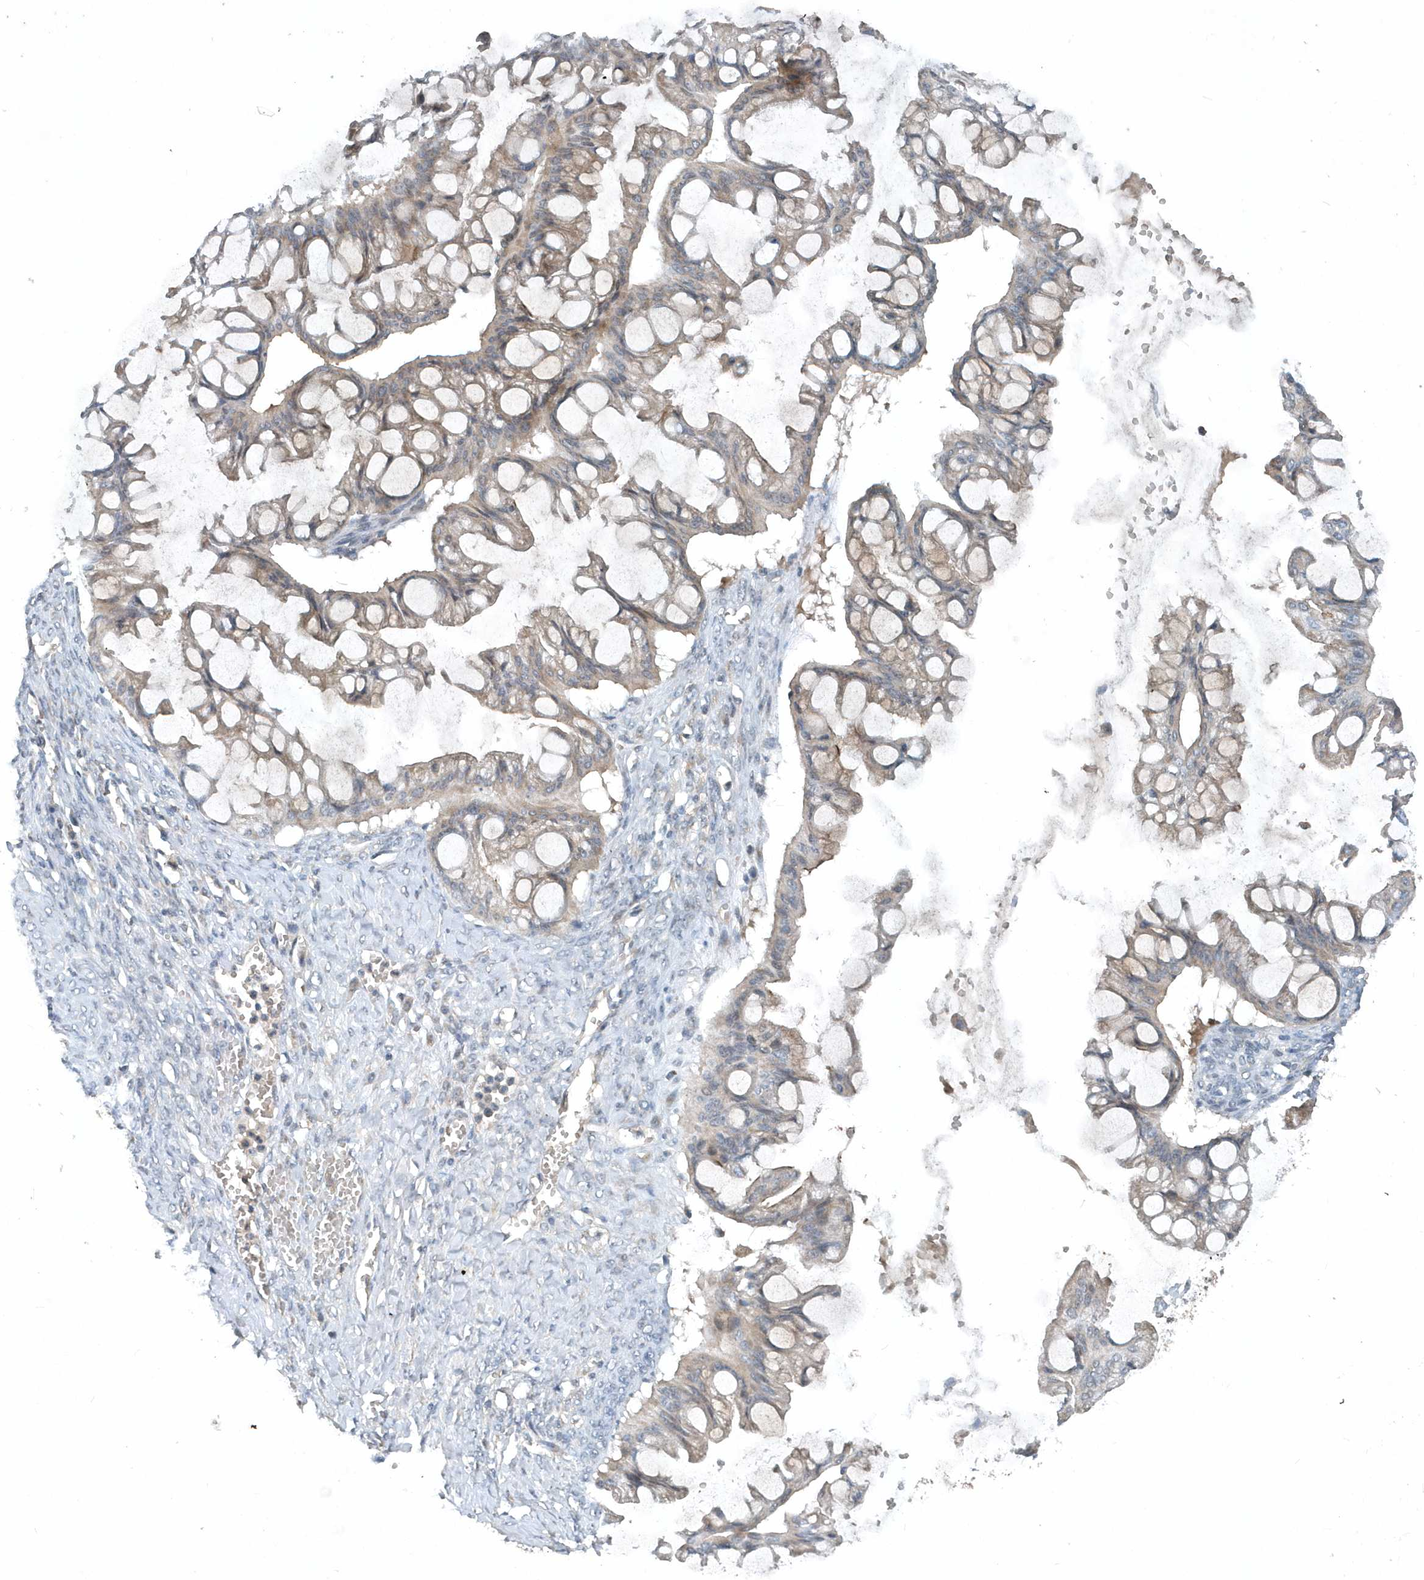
{"staining": {"intensity": "weak", "quantity": "<25%", "location": "cytoplasmic/membranous"}, "tissue": "ovarian cancer", "cell_type": "Tumor cells", "image_type": "cancer", "snomed": [{"axis": "morphology", "description": "Cystadenocarcinoma, mucinous, NOS"}, {"axis": "topography", "description": "Ovary"}], "caption": "IHC image of neoplastic tissue: ovarian mucinous cystadenocarcinoma stained with DAB (3,3'-diaminobenzidine) demonstrates no significant protein staining in tumor cells. Brightfield microscopy of immunohistochemistry (IHC) stained with DAB (3,3'-diaminobenzidine) (brown) and hematoxylin (blue), captured at high magnification.", "gene": "SCFD2", "patient": {"sex": "female", "age": 73}}